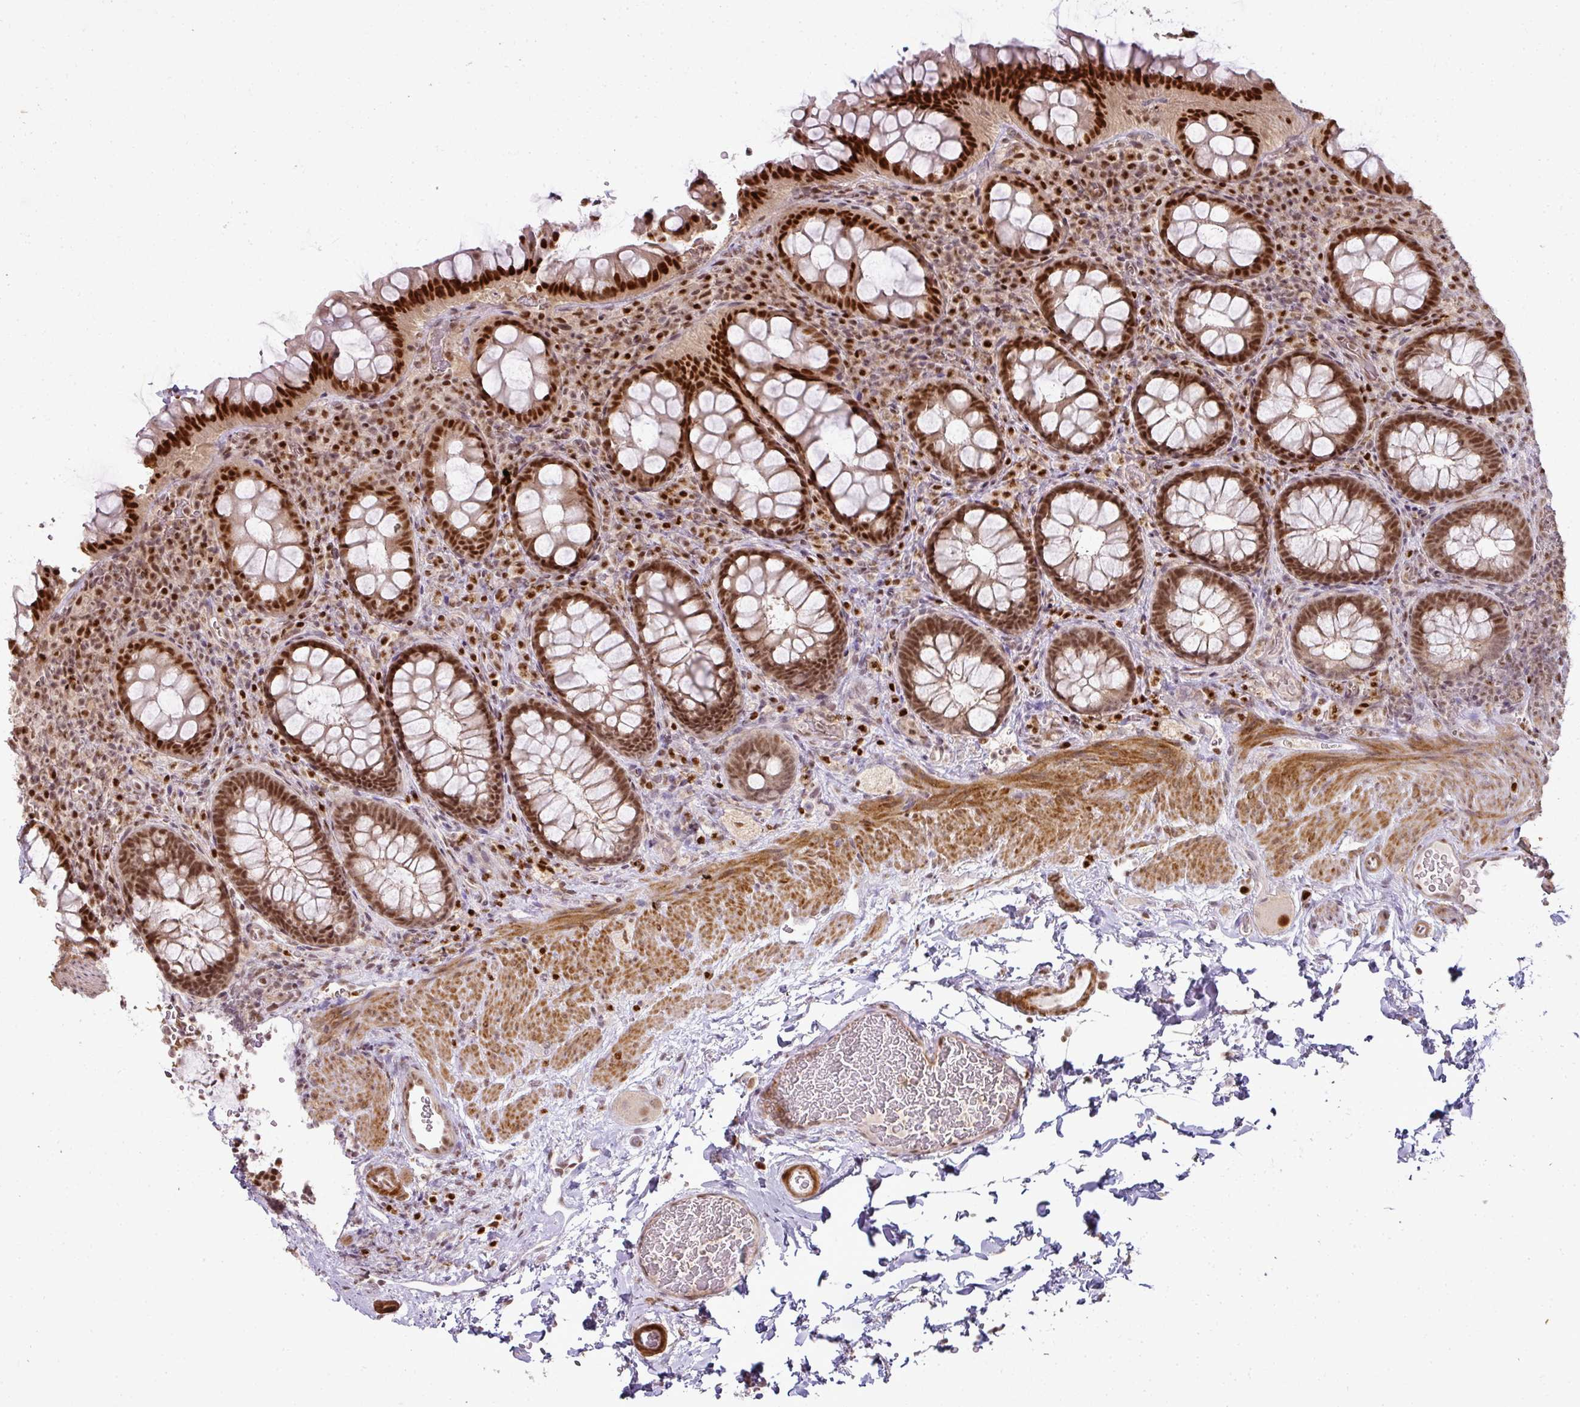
{"staining": {"intensity": "strong", "quantity": ">75%", "location": "nuclear"}, "tissue": "rectum", "cell_type": "Glandular cells", "image_type": "normal", "snomed": [{"axis": "morphology", "description": "Normal tissue, NOS"}, {"axis": "topography", "description": "Rectum"}], "caption": "Strong nuclear expression for a protein is identified in approximately >75% of glandular cells of unremarkable rectum using IHC.", "gene": "GPRIN2", "patient": {"sex": "female", "age": 69}}